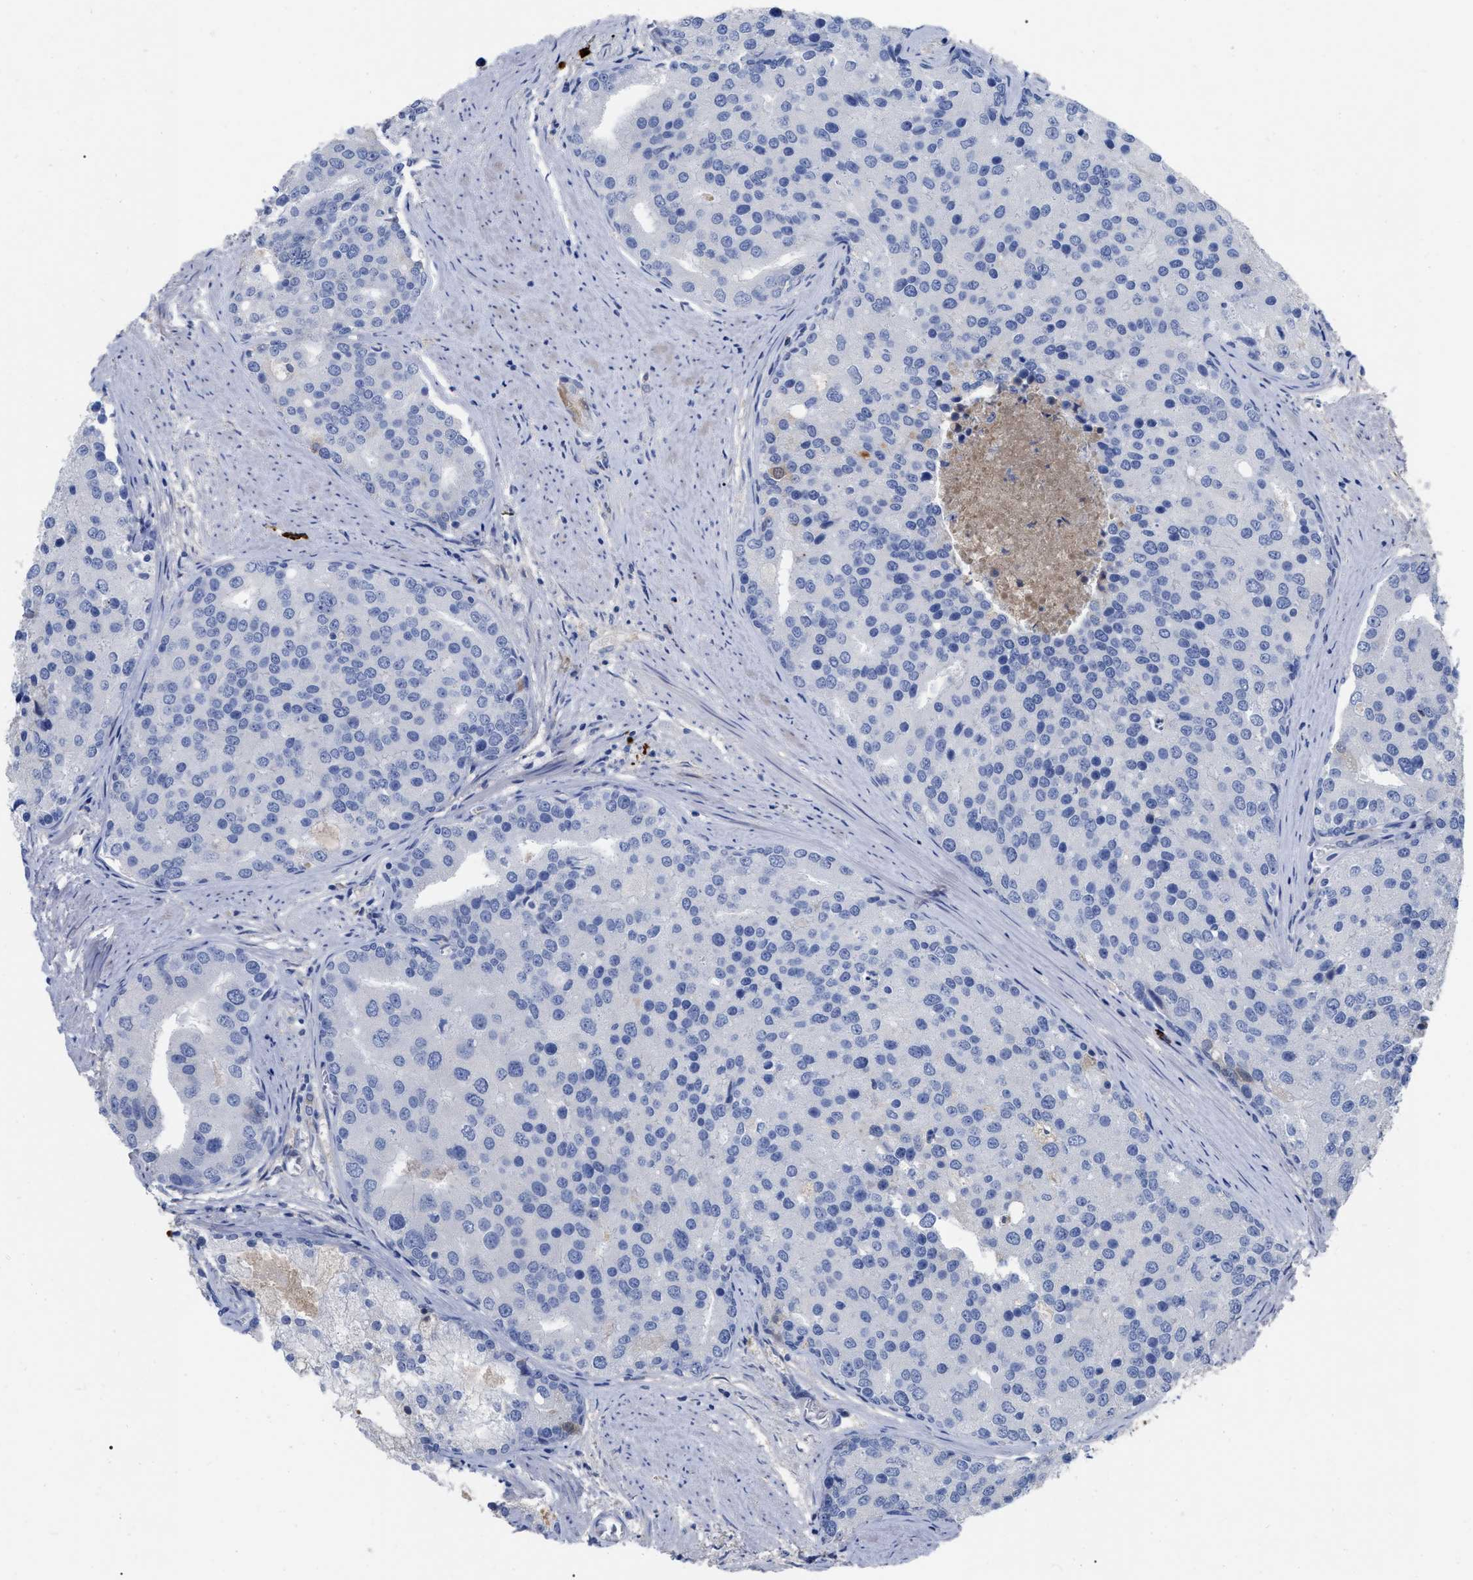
{"staining": {"intensity": "negative", "quantity": "none", "location": "none"}, "tissue": "prostate cancer", "cell_type": "Tumor cells", "image_type": "cancer", "snomed": [{"axis": "morphology", "description": "Adenocarcinoma, High grade"}, {"axis": "topography", "description": "Prostate"}], "caption": "This image is of prostate cancer (adenocarcinoma (high-grade)) stained with immunohistochemistry (IHC) to label a protein in brown with the nuclei are counter-stained blue. There is no staining in tumor cells.", "gene": "IGHV5-51", "patient": {"sex": "male", "age": 50}}